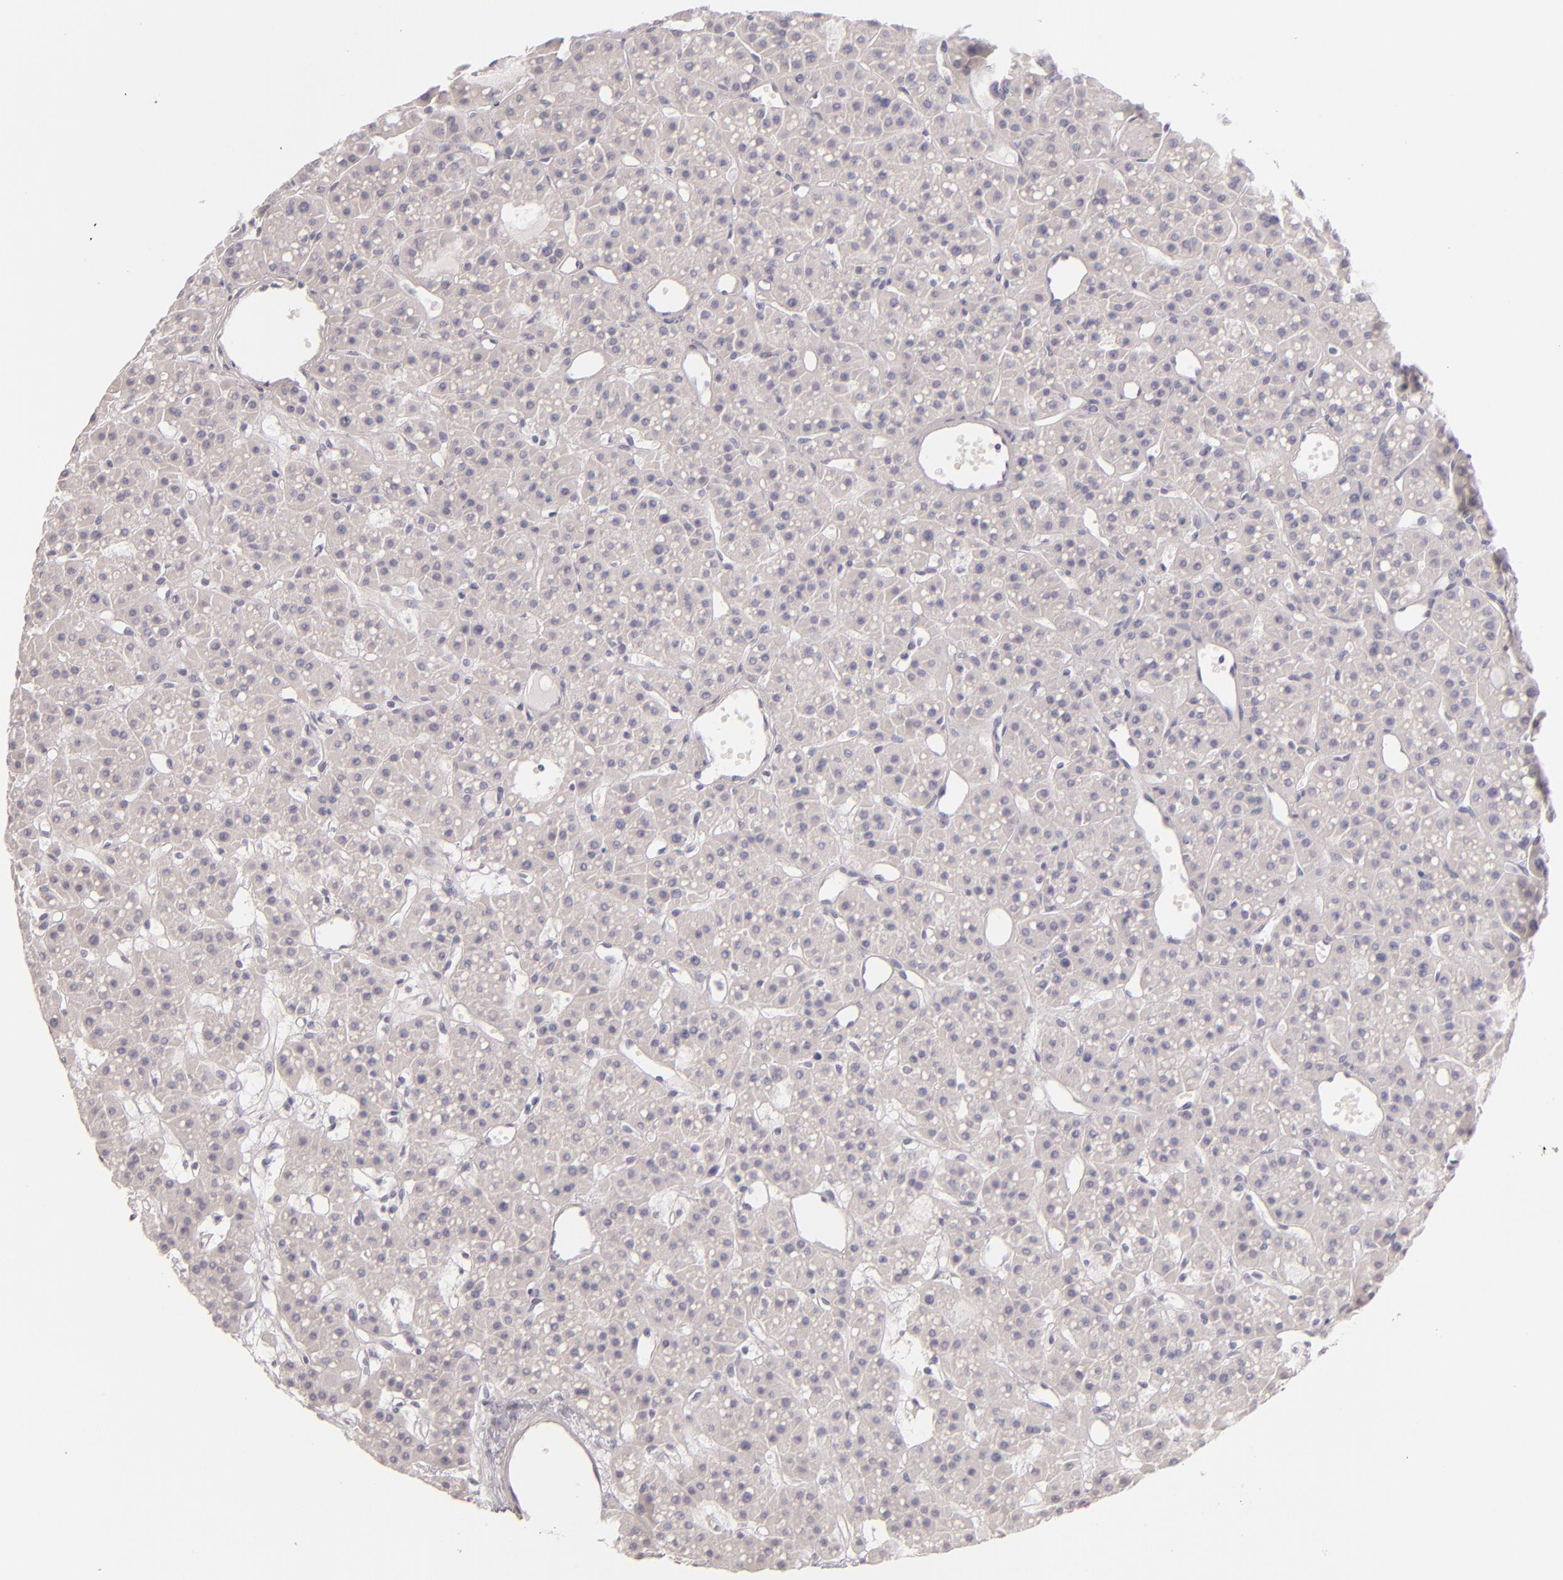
{"staining": {"intensity": "negative", "quantity": "none", "location": "none"}, "tissue": "parathyroid gland", "cell_type": "Glandular cells", "image_type": "normal", "snomed": [{"axis": "morphology", "description": "Normal tissue, NOS"}, {"axis": "topography", "description": "Parathyroid gland"}], "caption": "IHC image of unremarkable parathyroid gland stained for a protein (brown), which demonstrates no staining in glandular cells.", "gene": "CD207", "patient": {"sex": "female", "age": 76}}